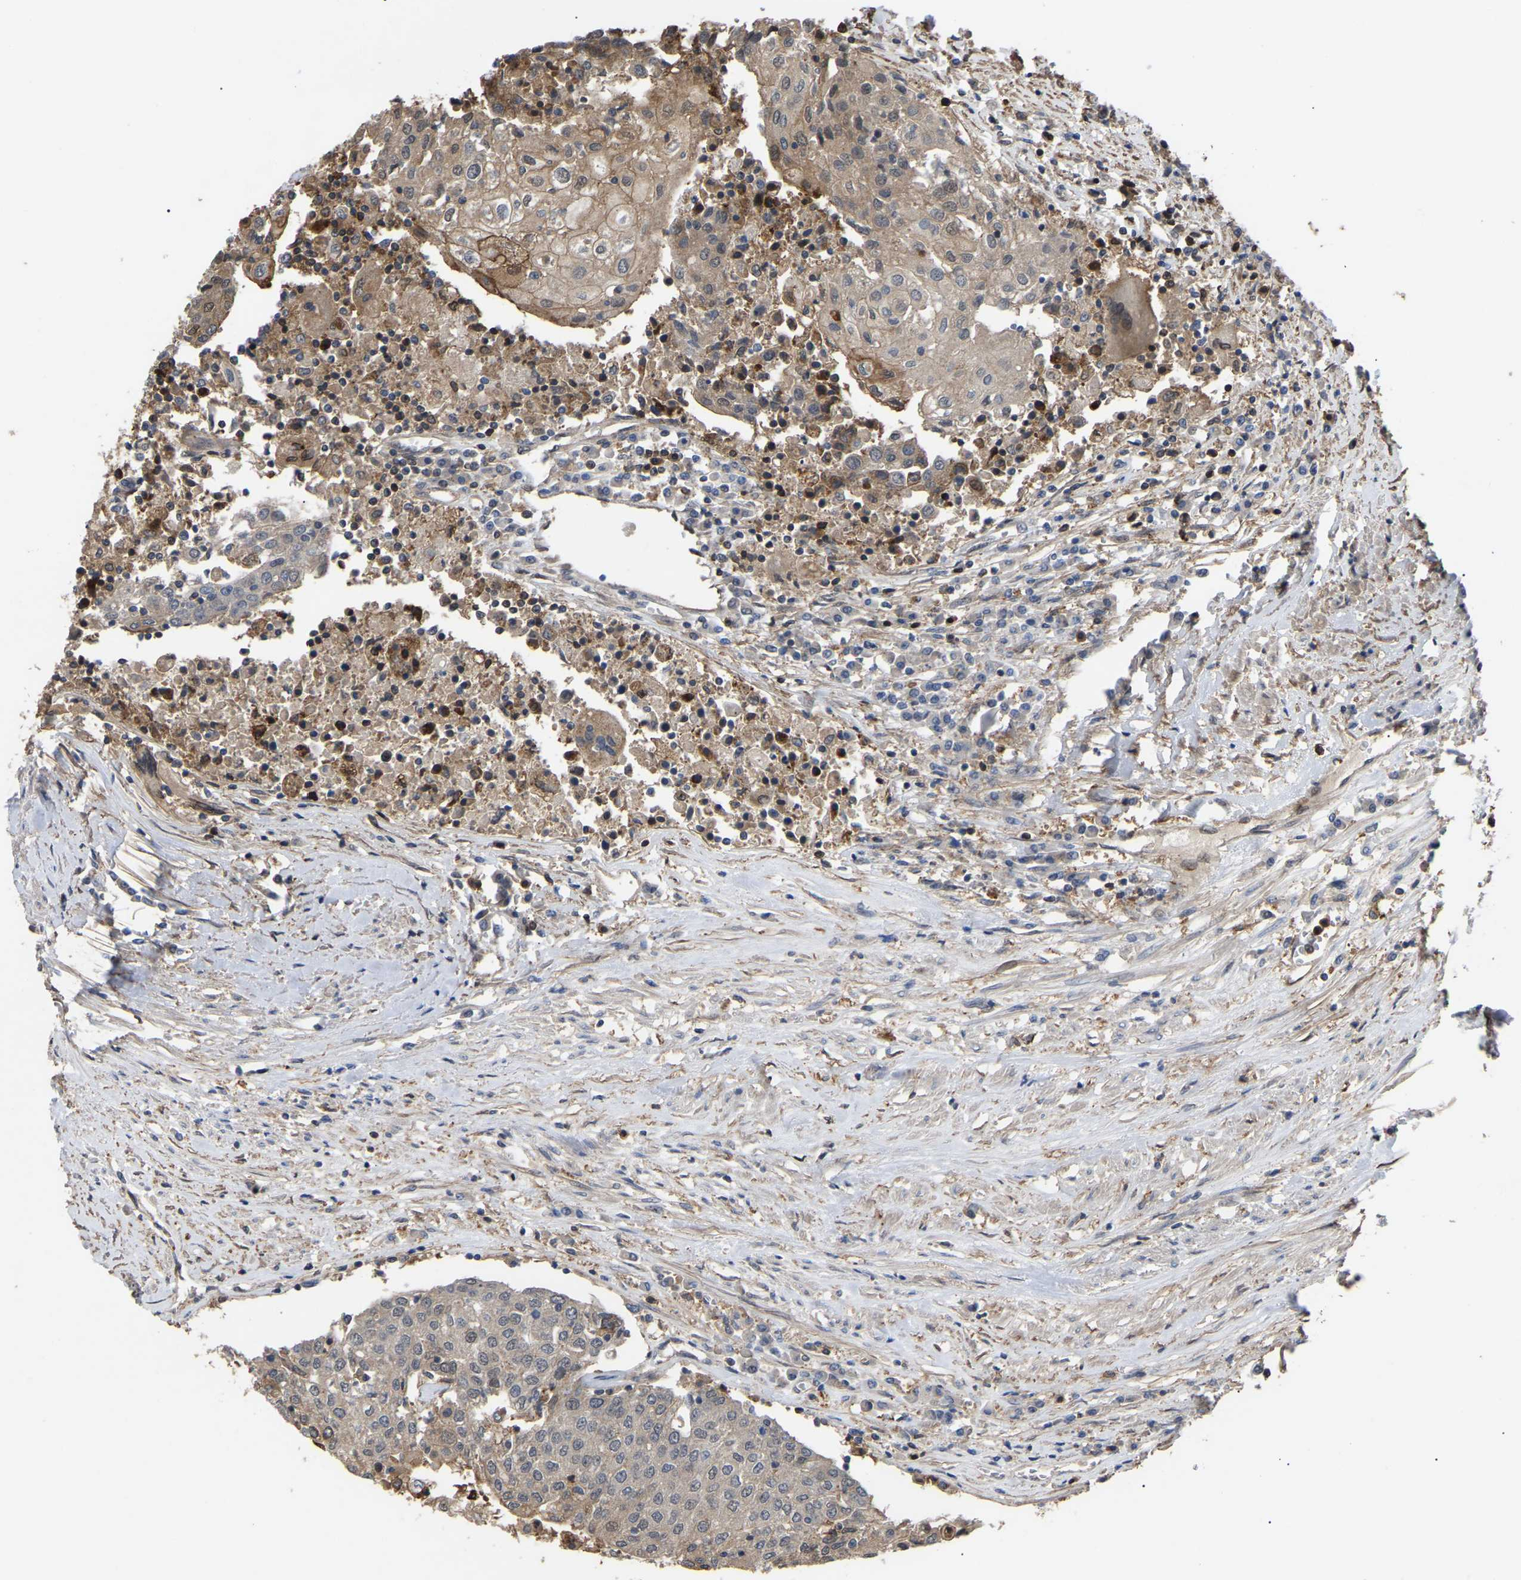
{"staining": {"intensity": "weak", "quantity": "<25%", "location": "cytoplasmic/membranous"}, "tissue": "urothelial cancer", "cell_type": "Tumor cells", "image_type": "cancer", "snomed": [{"axis": "morphology", "description": "Urothelial carcinoma, High grade"}, {"axis": "topography", "description": "Urinary bladder"}], "caption": "An IHC histopathology image of urothelial cancer is shown. There is no staining in tumor cells of urothelial cancer.", "gene": "CIT", "patient": {"sex": "female", "age": 85}}